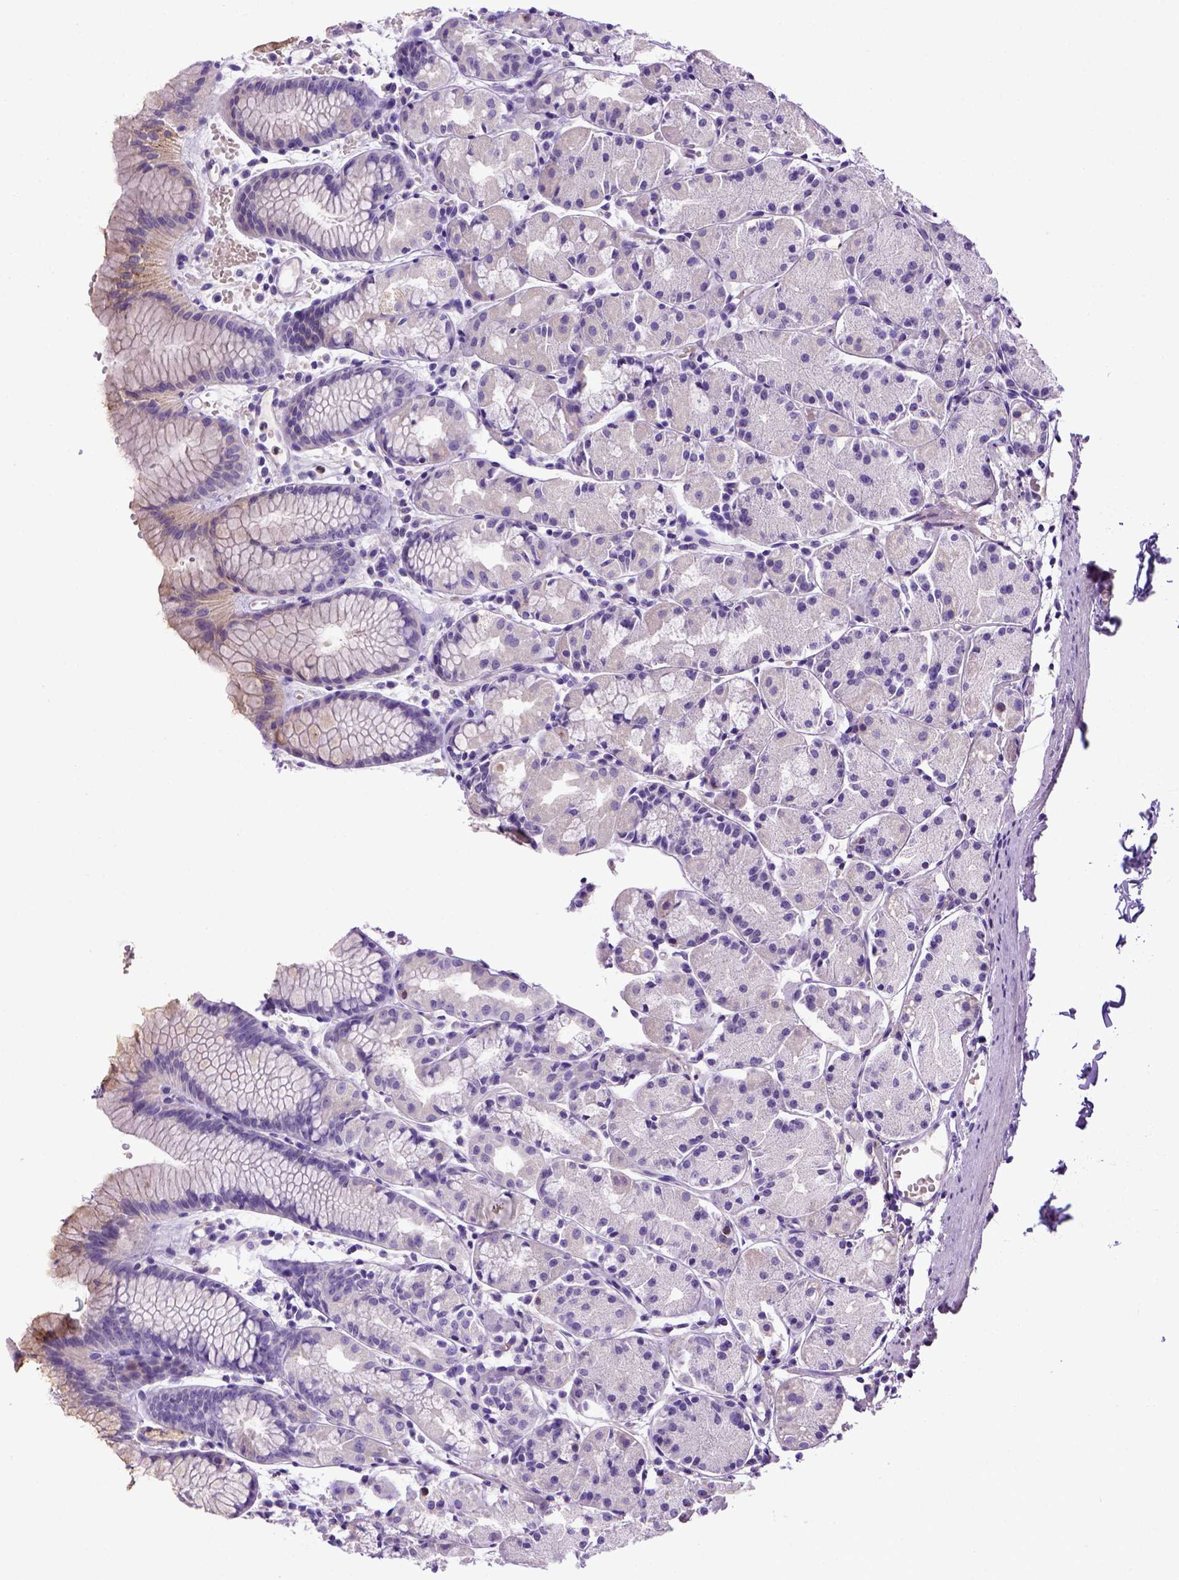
{"staining": {"intensity": "moderate", "quantity": "<25%", "location": "cytoplasmic/membranous"}, "tissue": "stomach", "cell_type": "Glandular cells", "image_type": "normal", "snomed": [{"axis": "morphology", "description": "Normal tissue, NOS"}, {"axis": "topography", "description": "Stomach, upper"}], "caption": "Immunohistochemical staining of unremarkable stomach shows low levels of moderate cytoplasmic/membranous staining in about <25% of glandular cells.", "gene": "BAAT", "patient": {"sex": "male", "age": 47}}